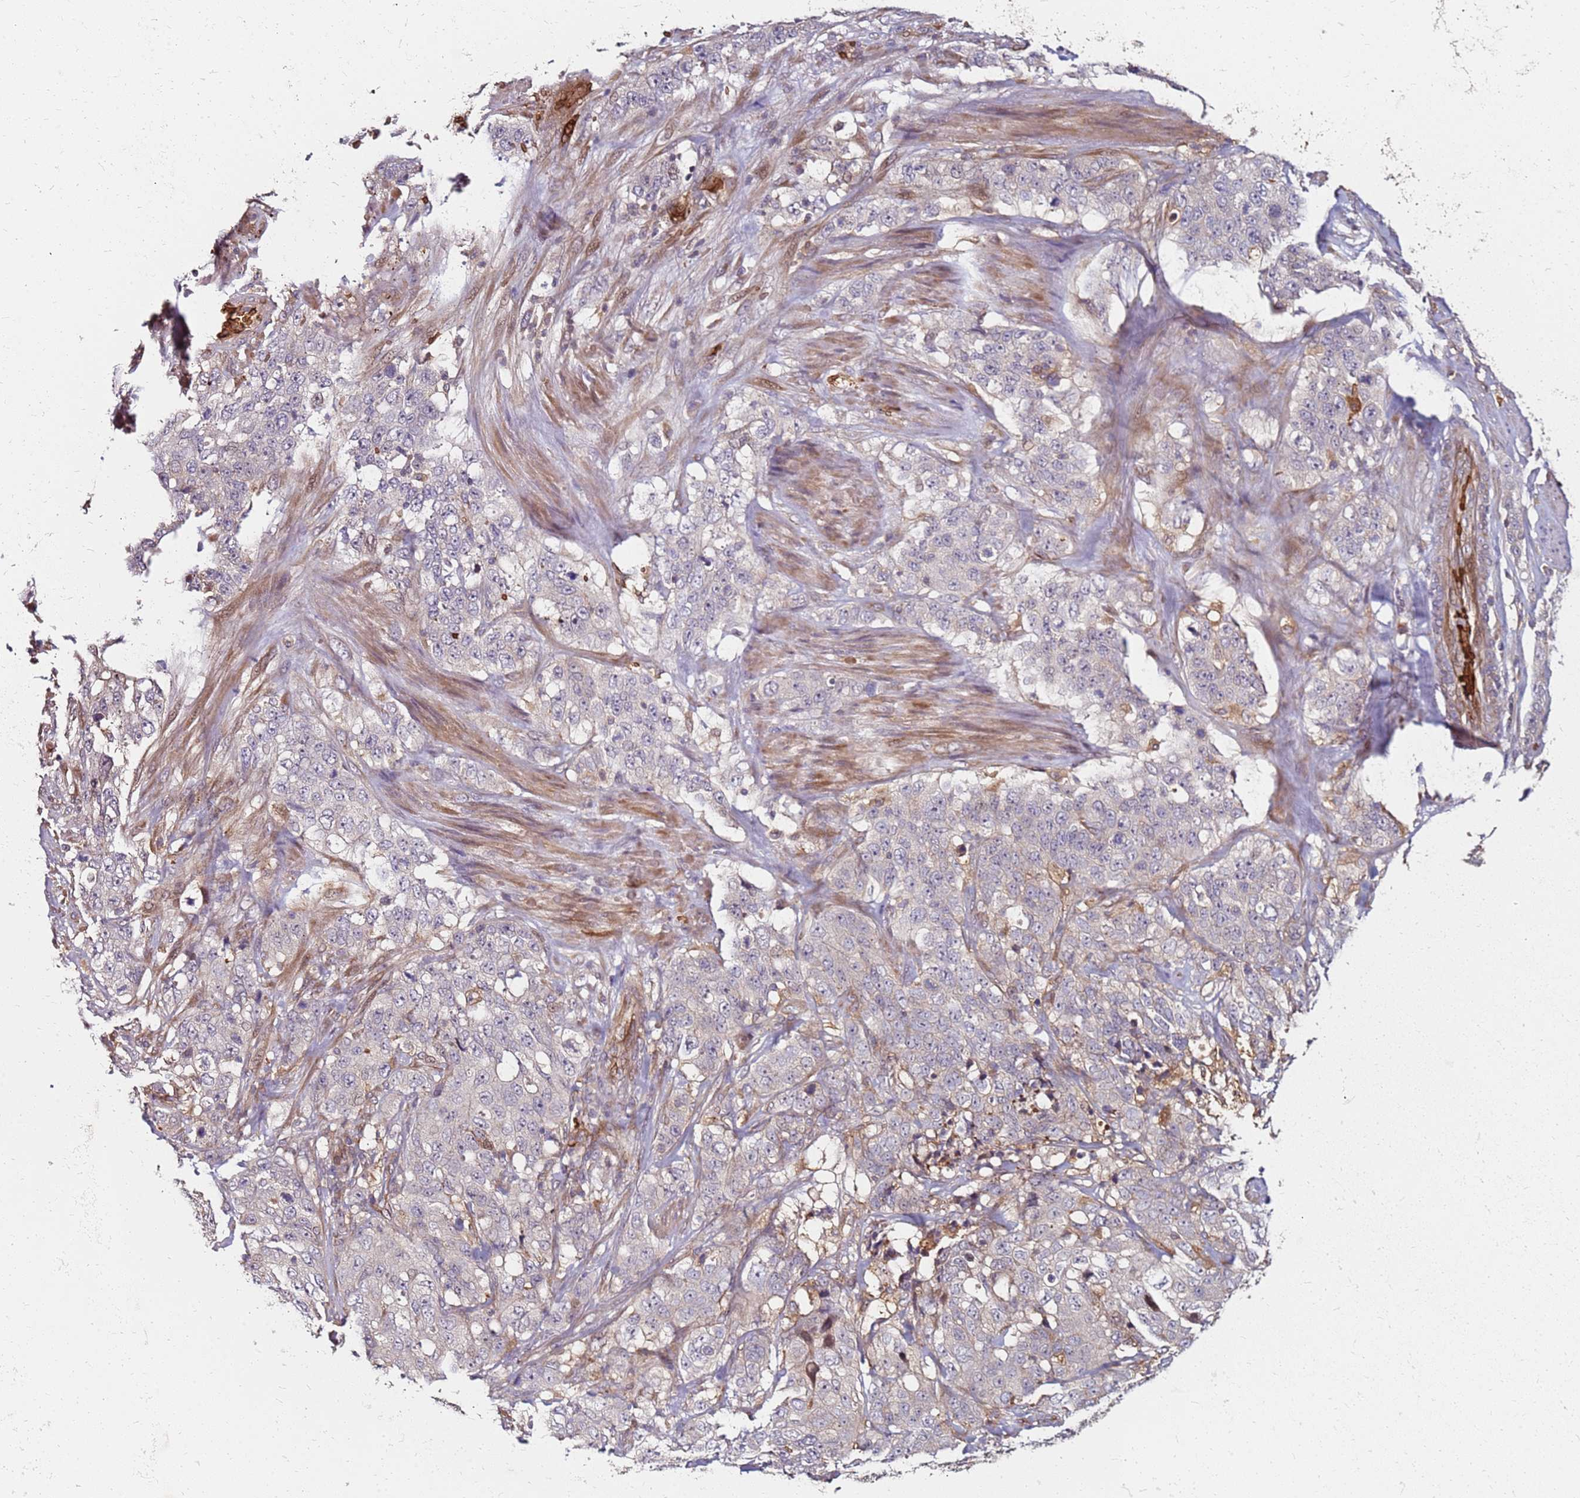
{"staining": {"intensity": "negative", "quantity": "none", "location": "none"}, "tissue": "stomach cancer", "cell_type": "Tumor cells", "image_type": "cancer", "snomed": [{"axis": "morphology", "description": "Adenocarcinoma, NOS"}, {"axis": "topography", "description": "Stomach"}], "caption": "IHC of human stomach adenocarcinoma demonstrates no staining in tumor cells. (IHC, brightfield microscopy, high magnification).", "gene": "RNF11", "patient": {"sex": "male", "age": 48}}